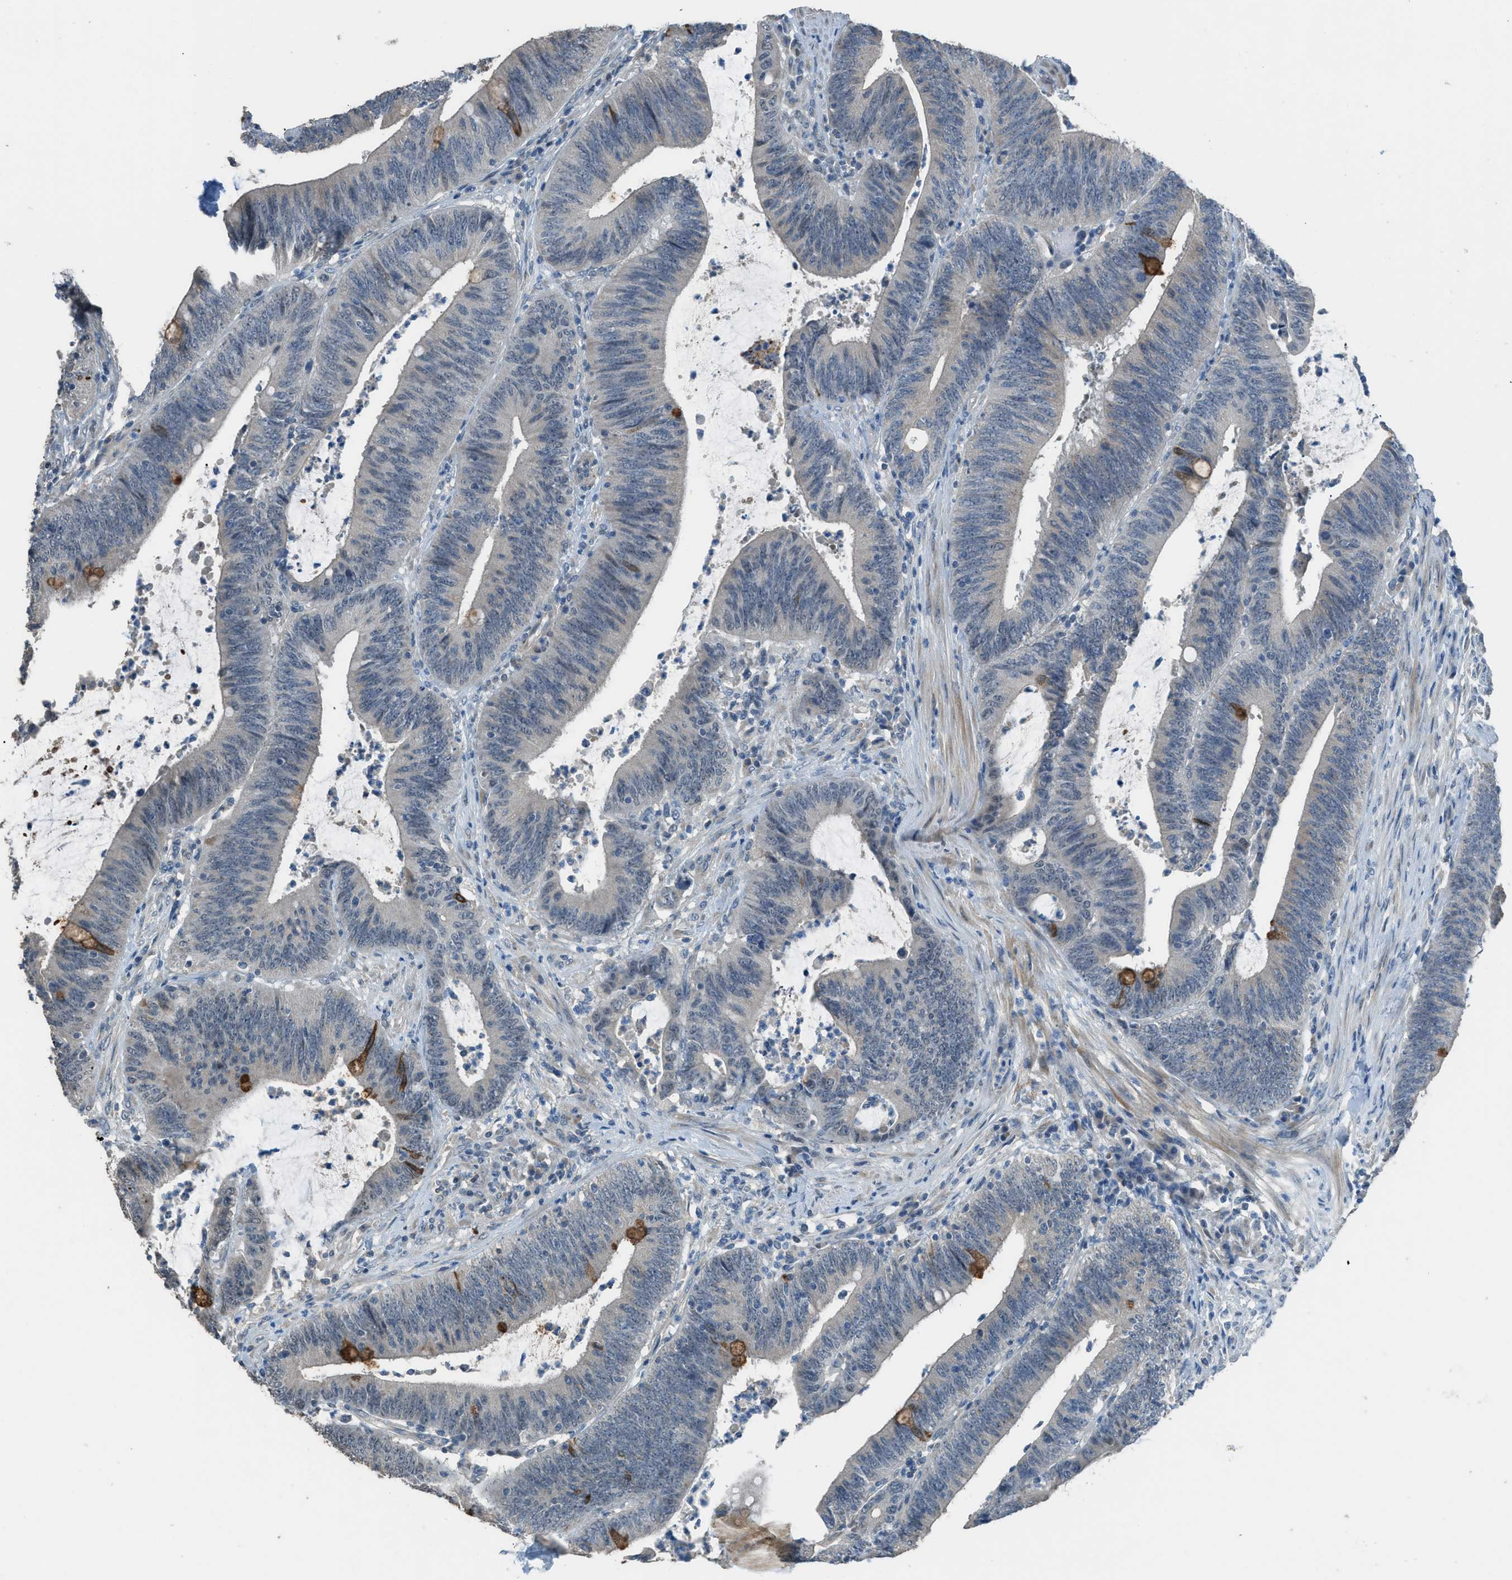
{"staining": {"intensity": "weak", "quantity": "<25%", "location": "cytoplasmic/membranous"}, "tissue": "colorectal cancer", "cell_type": "Tumor cells", "image_type": "cancer", "snomed": [{"axis": "morphology", "description": "Normal tissue, NOS"}, {"axis": "morphology", "description": "Adenocarcinoma, NOS"}, {"axis": "topography", "description": "Rectum"}], "caption": "Immunohistochemical staining of human colorectal cancer (adenocarcinoma) reveals no significant expression in tumor cells. The staining was performed using DAB to visualize the protein expression in brown, while the nuclei were stained in blue with hematoxylin (Magnification: 20x).", "gene": "TIMD4", "patient": {"sex": "female", "age": 66}}